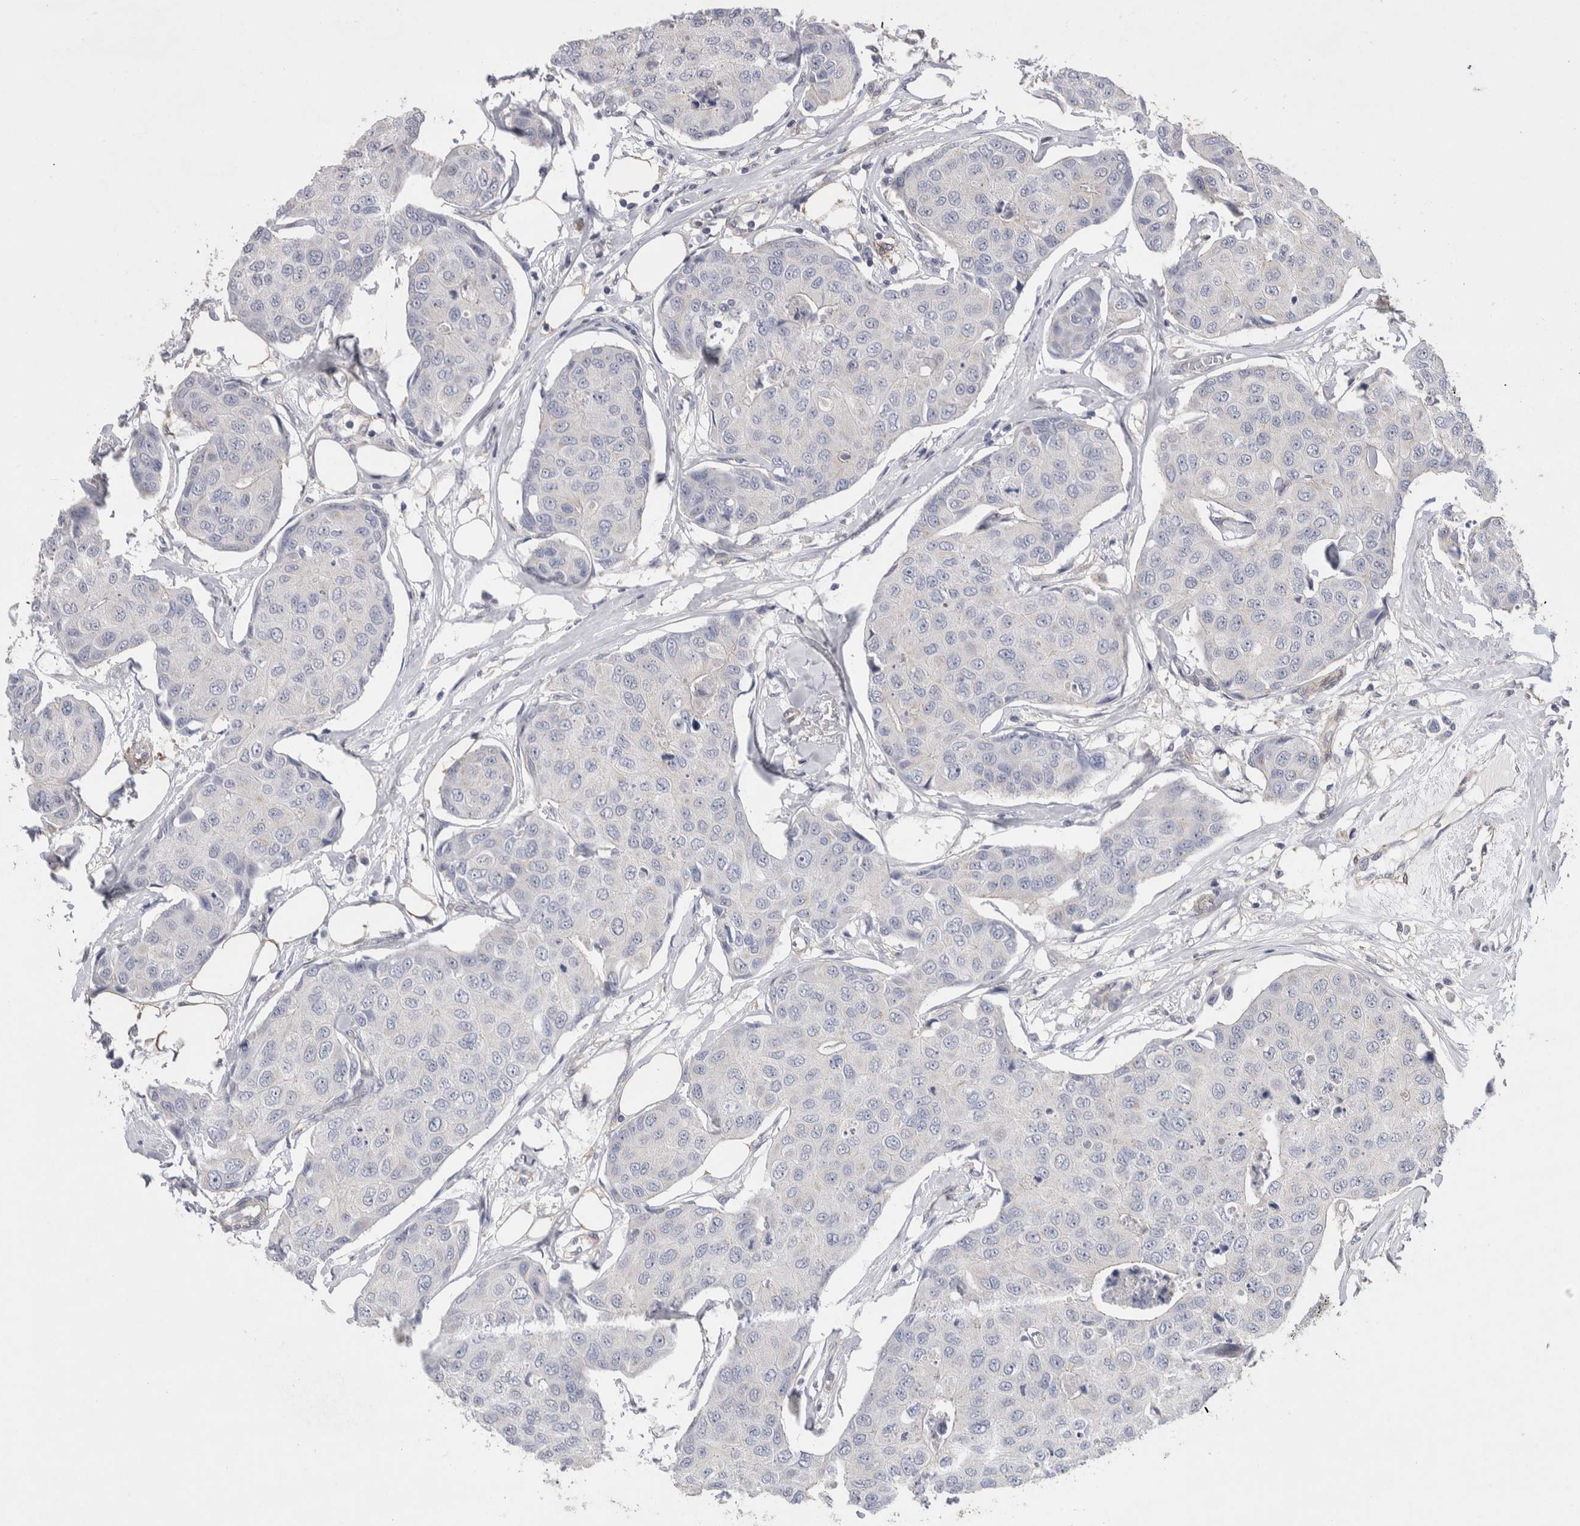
{"staining": {"intensity": "negative", "quantity": "none", "location": "none"}, "tissue": "breast cancer", "cell_type": "Tumor cells", "image_type": "cancer", "snomed": [{"axis": "morphology", "description": "Duct carcinoma"}, {"axis": "topography", "description": "Breast"}], "caption": "Immunohistochemical staining of breast cancer demonstrates no significant staining in tumor cells.", "gene": "GCNA", "patient": {"sex": "female", "age": 80}}